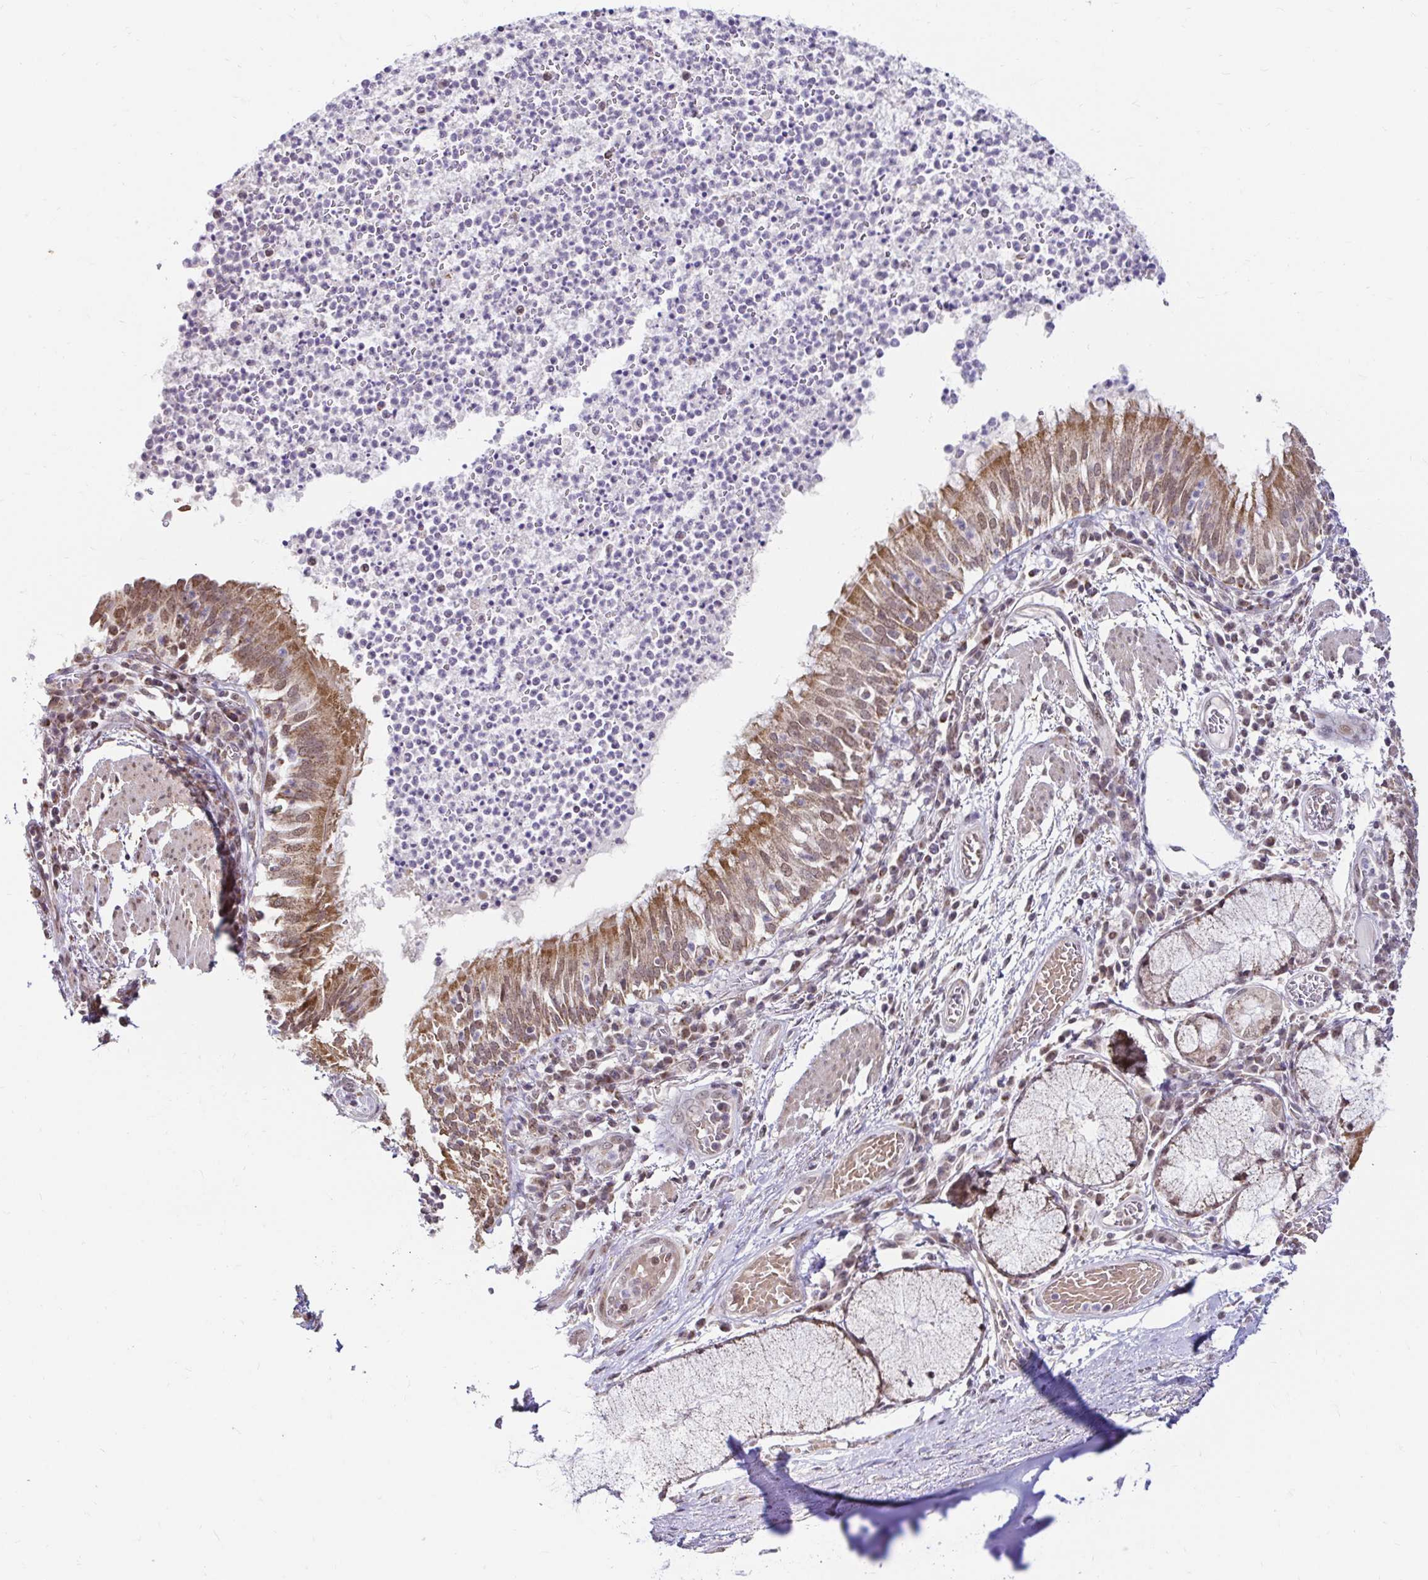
{"staining": {"intensity": "moderate", "quantity": ">75%", "location": "cytoplasmic/membranous"}, "tissue": "bronchus", "cell_type": "Respiratory epithelial cells", "image_type": "normal", "snomed": [{"axis": "morphology", "description": "Normal tissue, NOS"}, {"axis": "topography", "description": "Lymph node"}, {"axis": "topography", "description": "Bronchus"}], "caption": "Immunohistochemical staining of benign bronchus reveals medium levels of moderate cytoplasmic/membranous staining in approximately >75% of respiratory epithelial cells.", "gene": "TIMM50", "patient": {"sex": "male", "age": 56}}